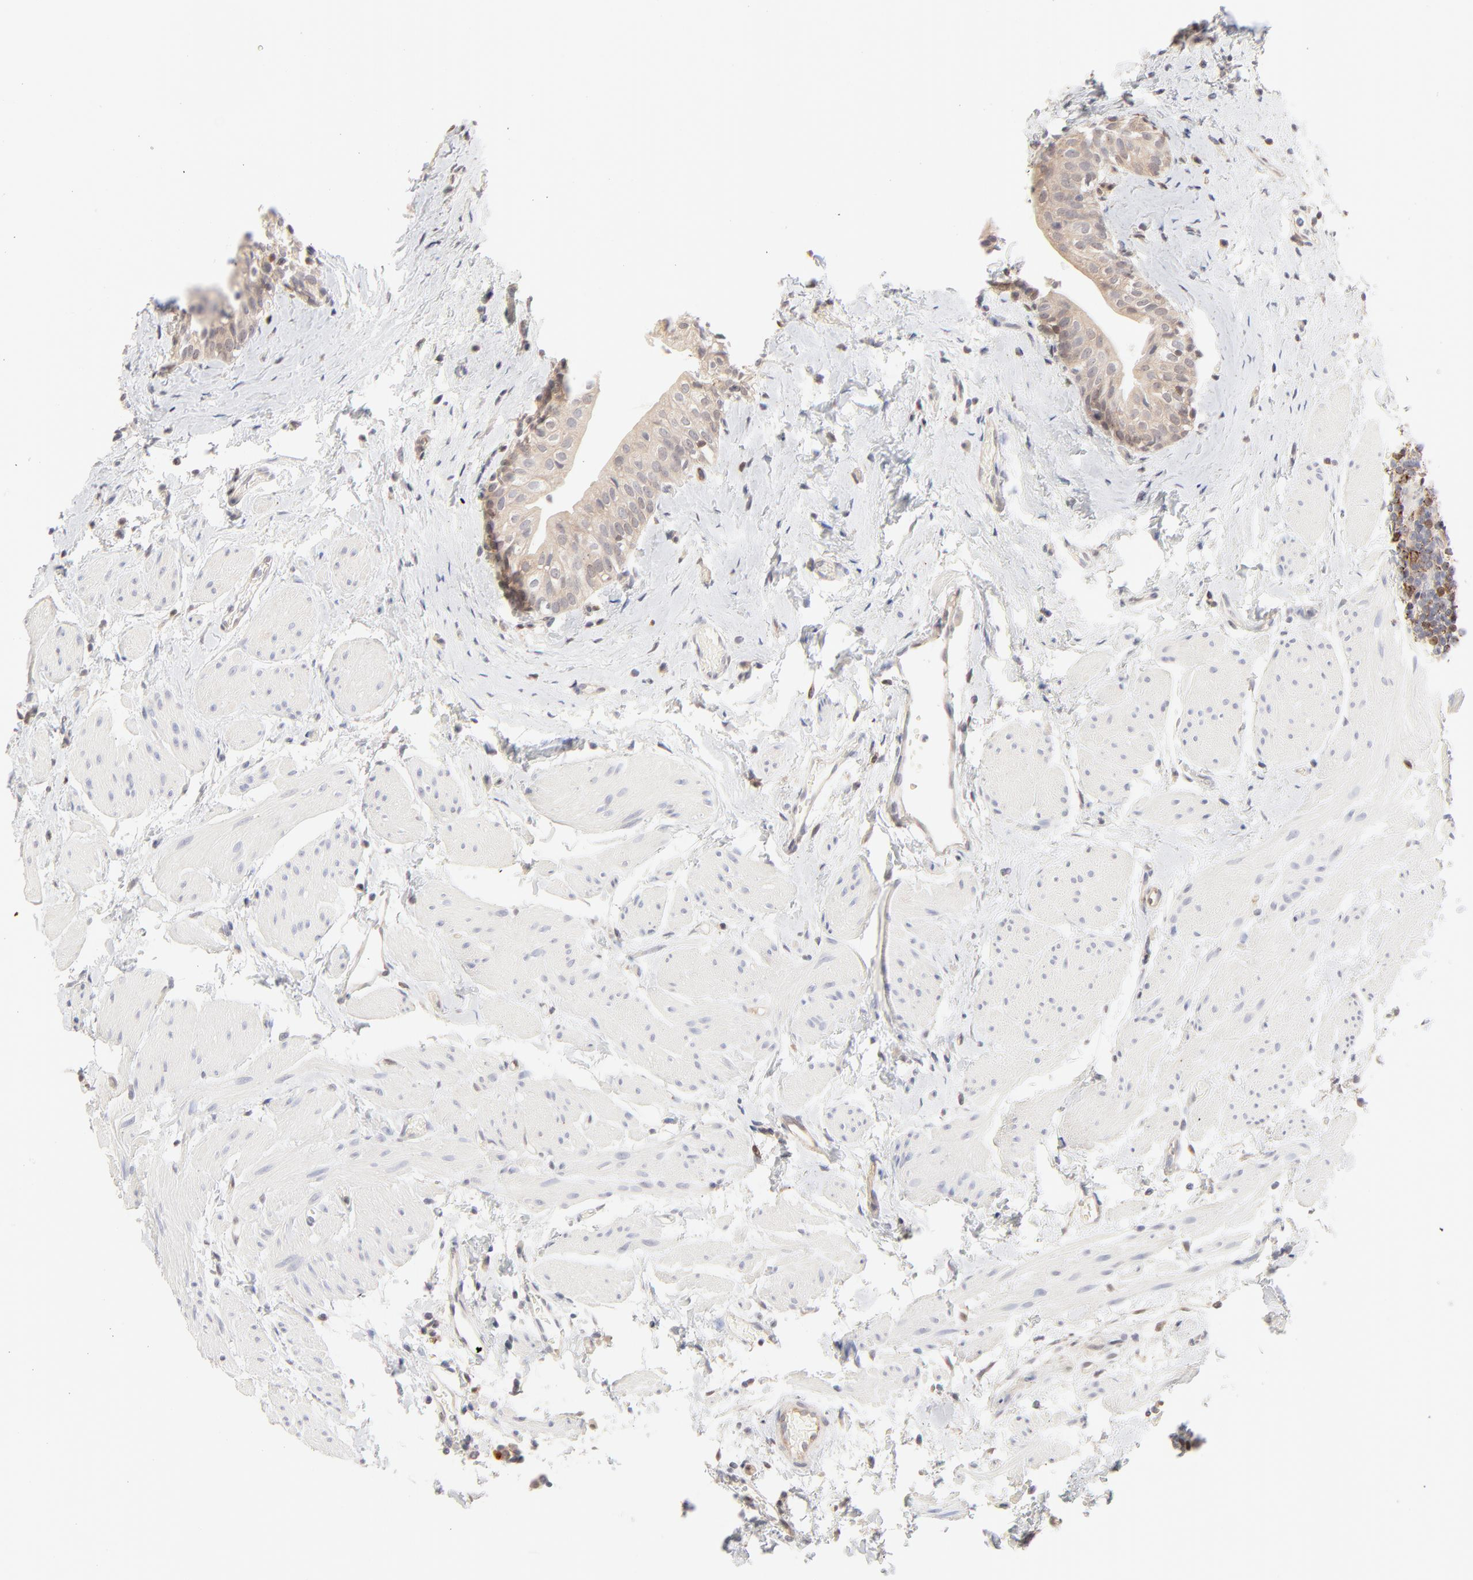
{"staining": {"intensity": "negative", "quantity": "none", "location": "none"}, "tissue": "urinary bladder", "cell_type": "Urothelial cells", "image_type": "normal", "snomed": [{"axis": "morphology", "description": "Normal tissue, NOS"}, {"axis": "topography", "description": "Urinary bladder"}], "caption": "Immunohistochemistry (IHC) histopathology image of unremarkable human urinary bladder stained for a protein (brown), which shows no staining in urothelial cells.", "gene": "CDK6", "patient": {"sex": "male", "age": 59}}